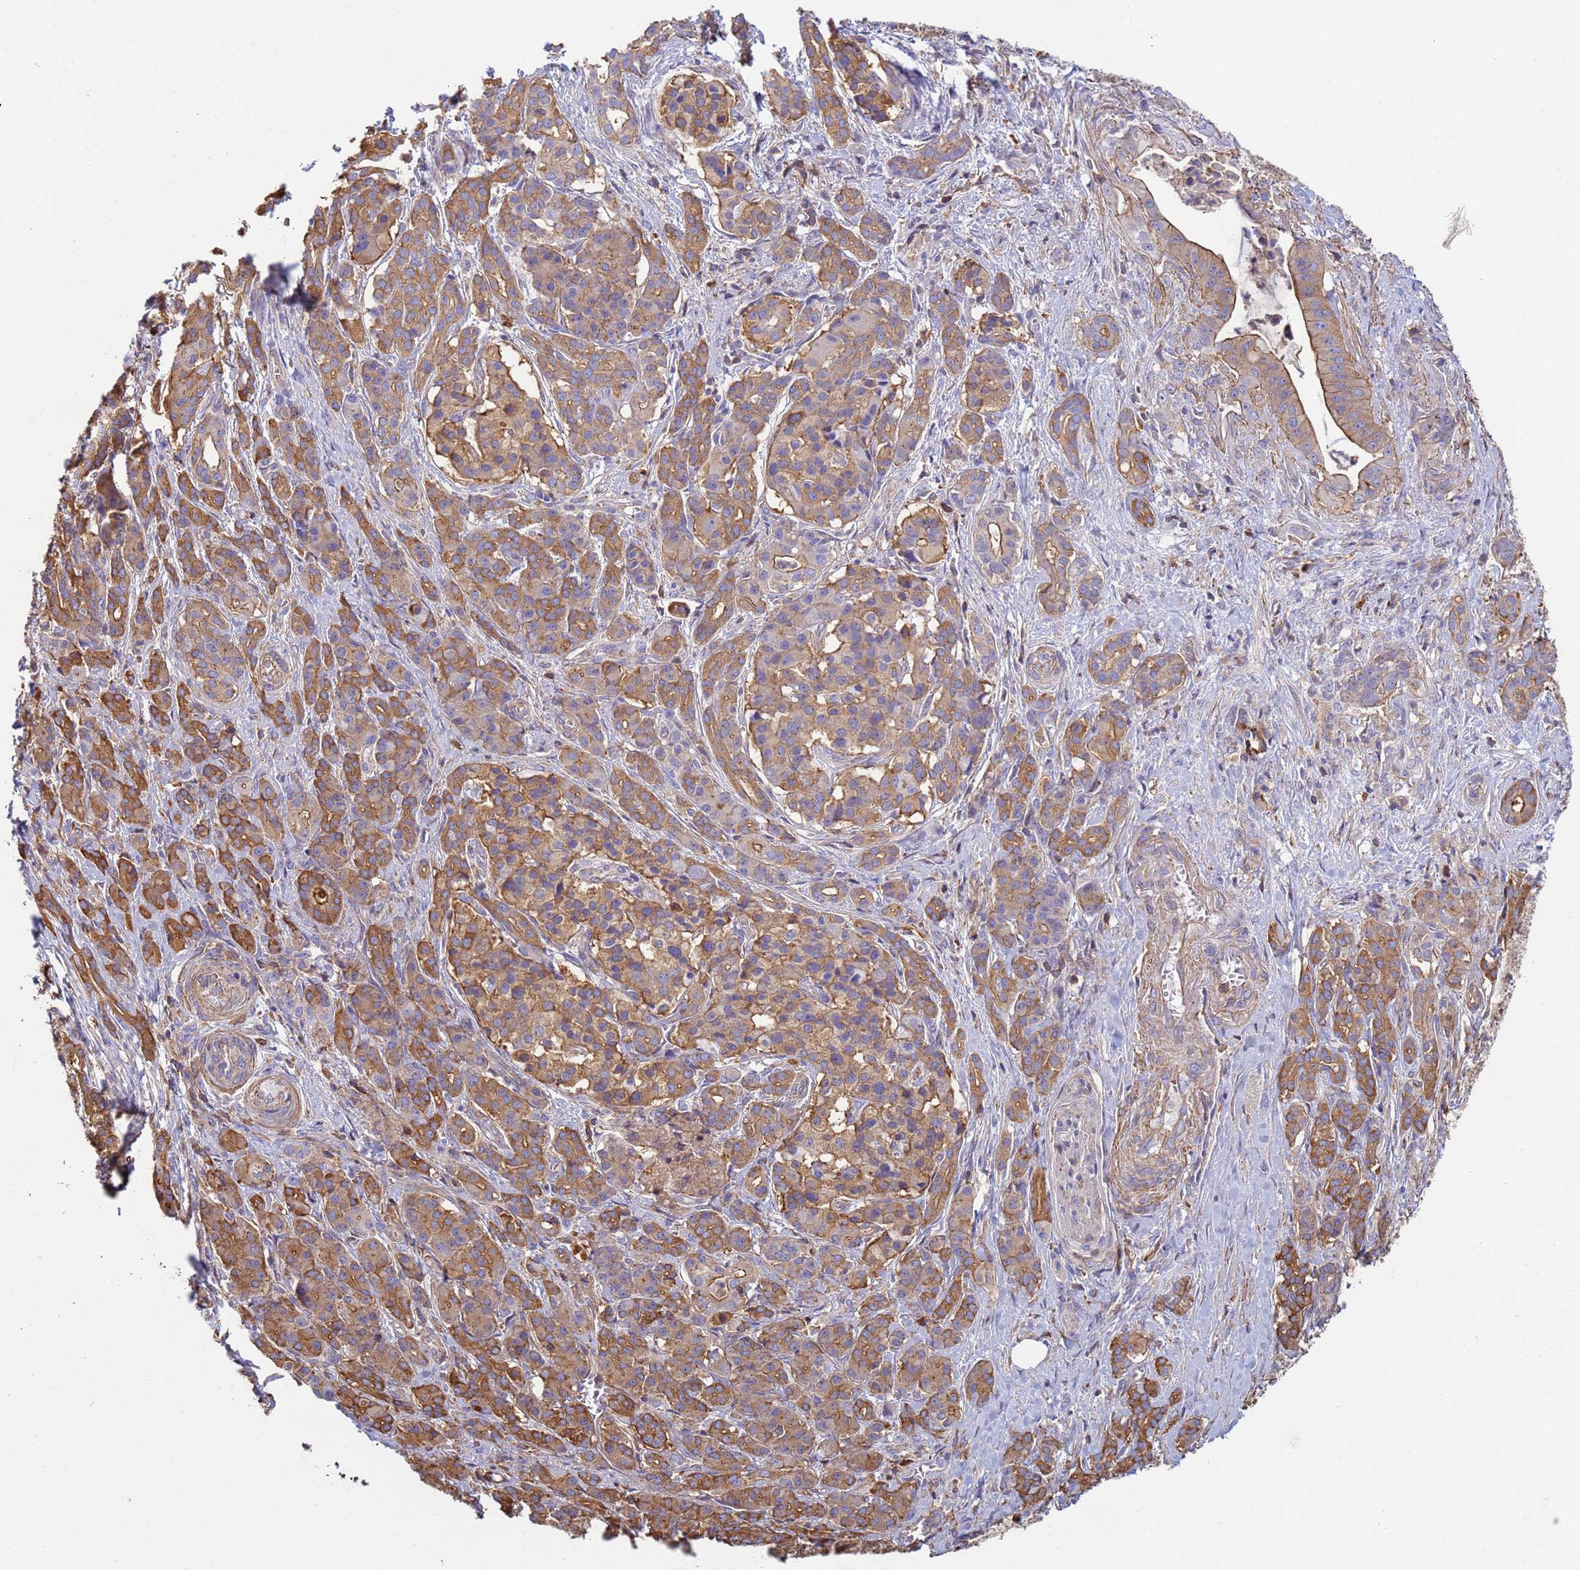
{"staining": {"intensity": "moderate", "quantity": ">75%", "location": "cytoplasmic/membranous"}, "tissue": "pancreatic cancer", "cell_type": "Tumor cells", "image_type": "cancer", "snomed": [{"axis": "morphology", "description": "Adenocarcinoma, NOS"}, {"axis": "topography", "description": "Pancreas"}], "caption": "Brown immunohistochemical staining in human pancreatic cancer (adenocarcinoma) displays moderate cytoplasmic/membranous staining in approximately >75% of tumor cells. (DAB IHC with brightfield microscopy, high magnification).", "gene": "ZNG1B", "patient": {"sex": "male", "age": 57}}